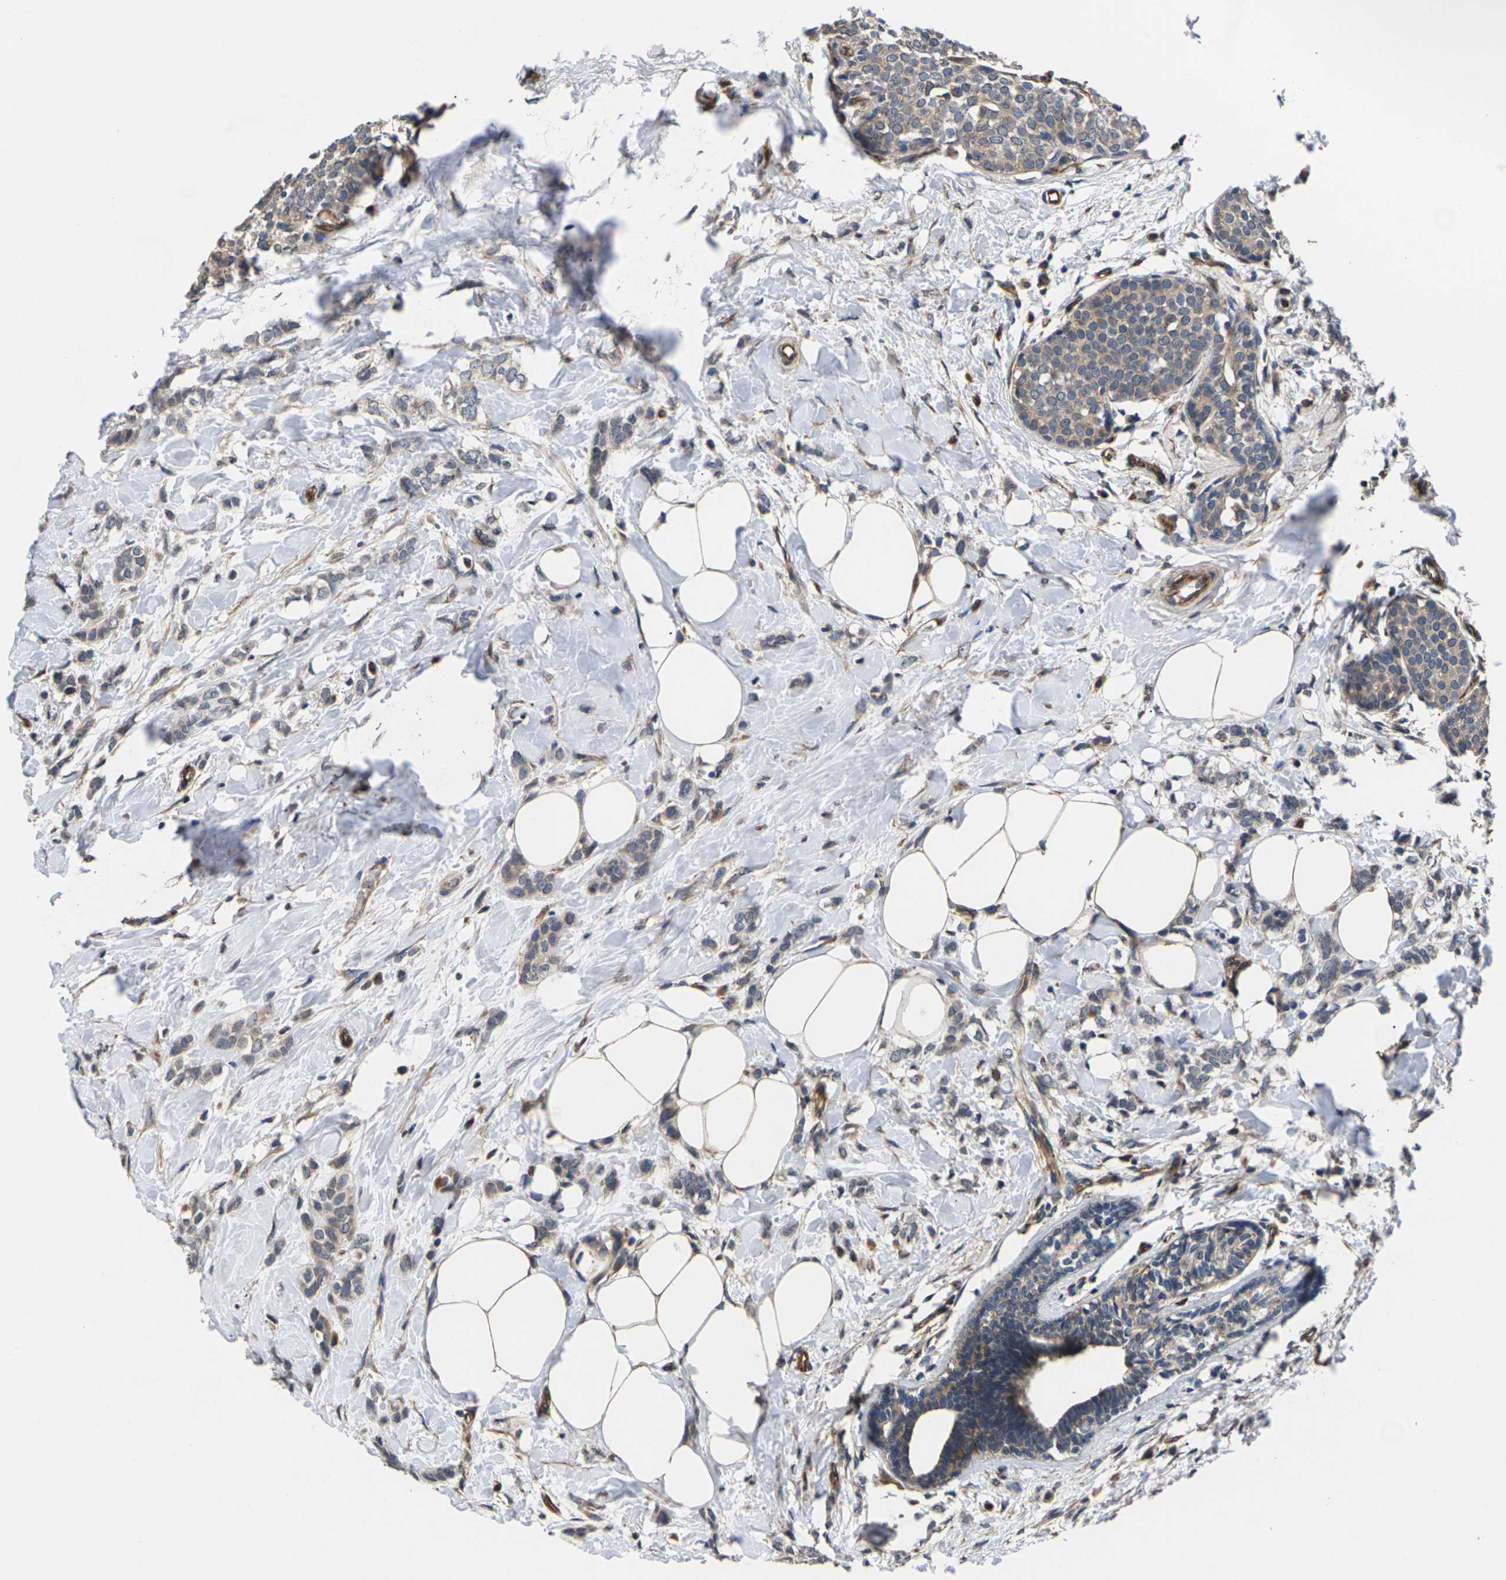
{"staining": {"intensity": "weak", "quantity": "25%-75%", "location": "cytoplasmic/membranous"}, "tissue": "breast cancer", "cell_type": "Tumor cells", "image_type": "cancer", "snomed": [{"axis": "morphology", "description": "Lobular carcinoma, in situ"}, {"axis": "morphology", "description": "Lobular carcinoma"}, {"axis": "topography", "description": "Breast"}], "caption": "A brown stain labels weak cytoplasmic/membranous positivity of a protein in lobular carcinoma in situ (breast) tumor cells. (brown staining indicates protein expression, while blue staining denotes nuclei).", "gene": "DKK2", "patient": {"sex": "female", "age": 41}}